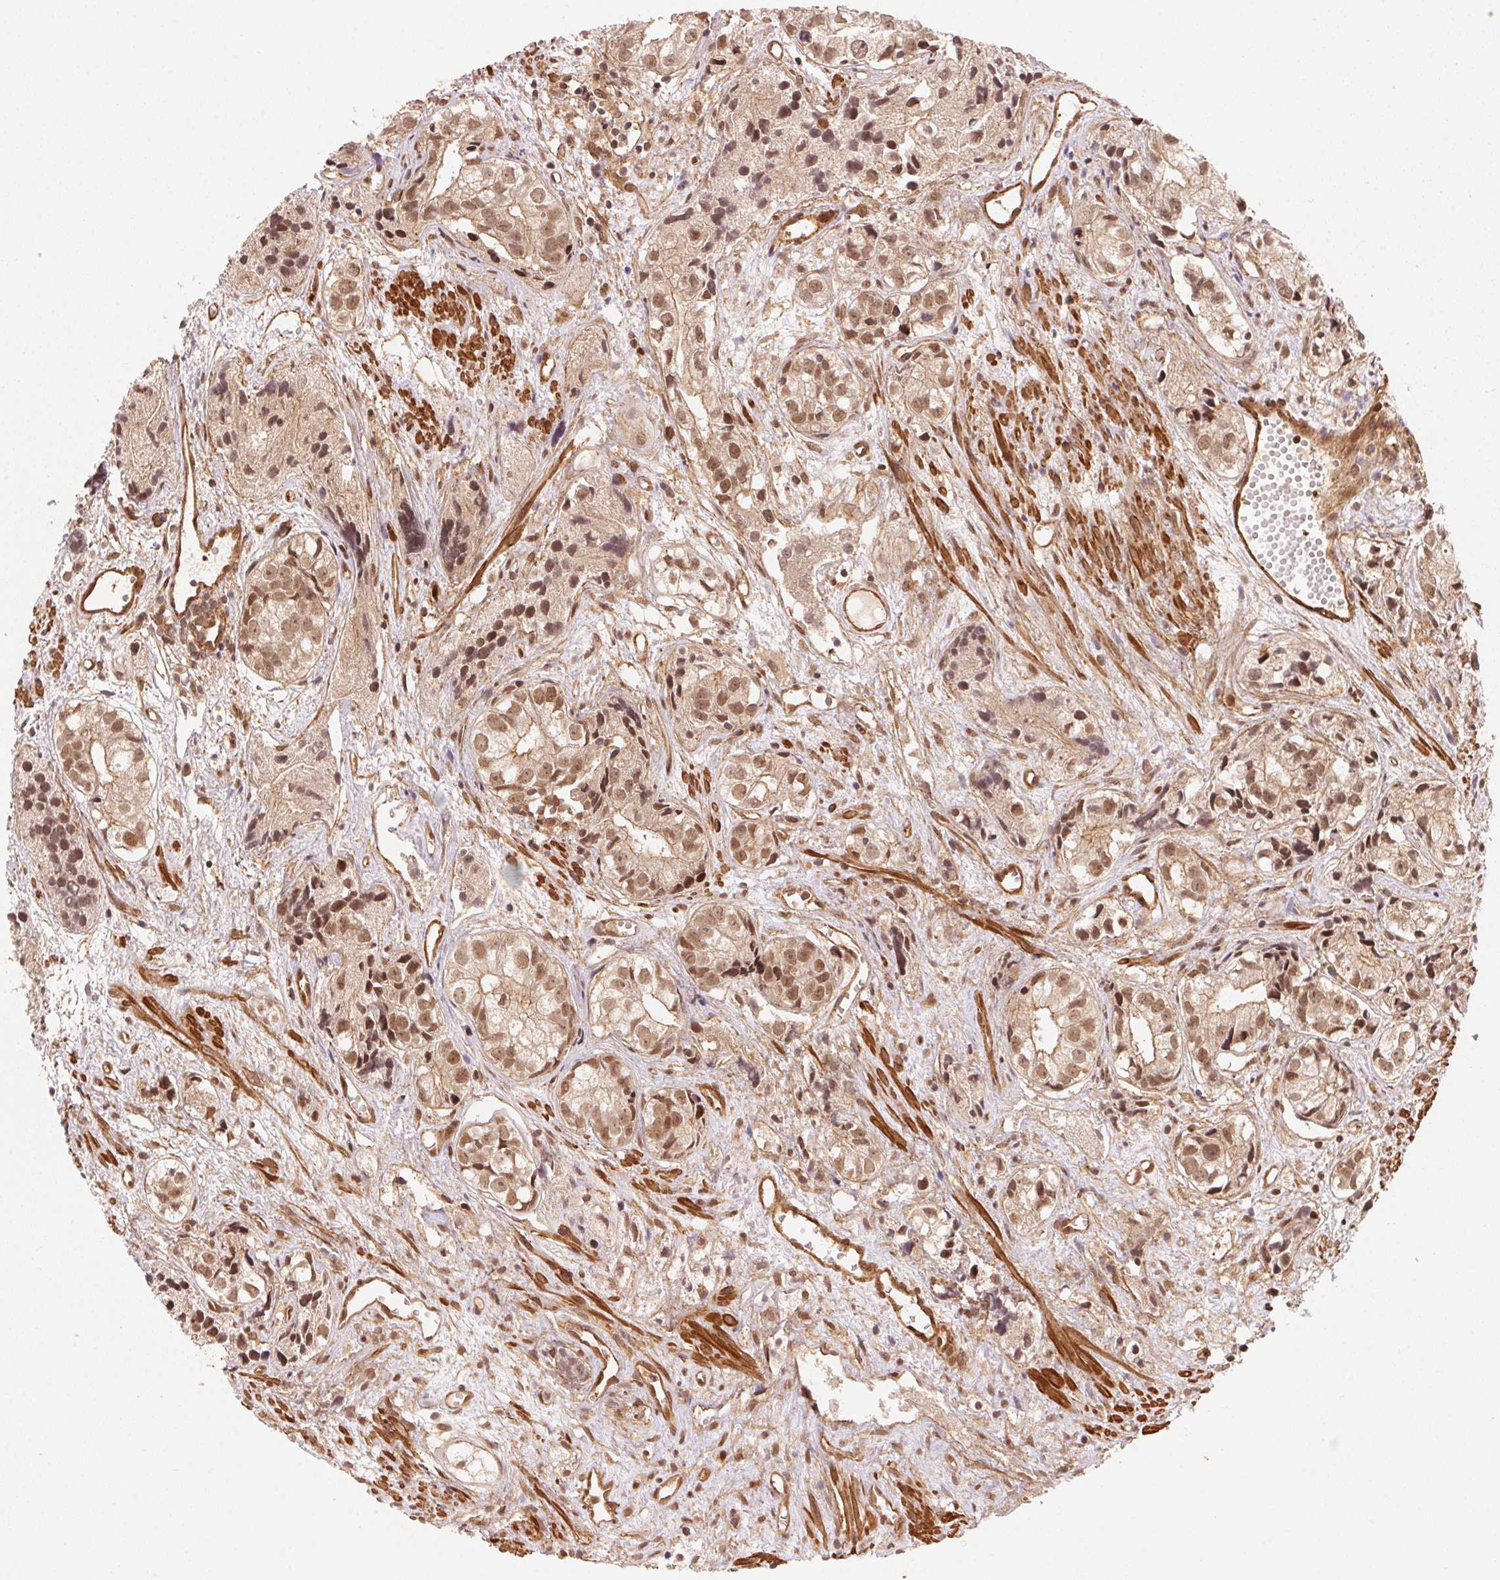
{"staining": {"intensity": "moderate", "quantity": ">75%", "location": "nuclear"}, "tissue": "prostate cancer", "cell_type": "Tumor cells", "image_type": "cancer", "snomed": [{"axis": "morphology", "description": "Adenocarcinoma, High grade"}, {"axis": "topography", "description": "Prostate"}], "caption": "Immunohistochemical staining of prostate high-grade adenocarcinoma reveals medium levels of moderate nuclear protein expression in about >75% of tumor cells.", "gene": "TNIP2", "patient": {"sex": "male", "age": 68}}